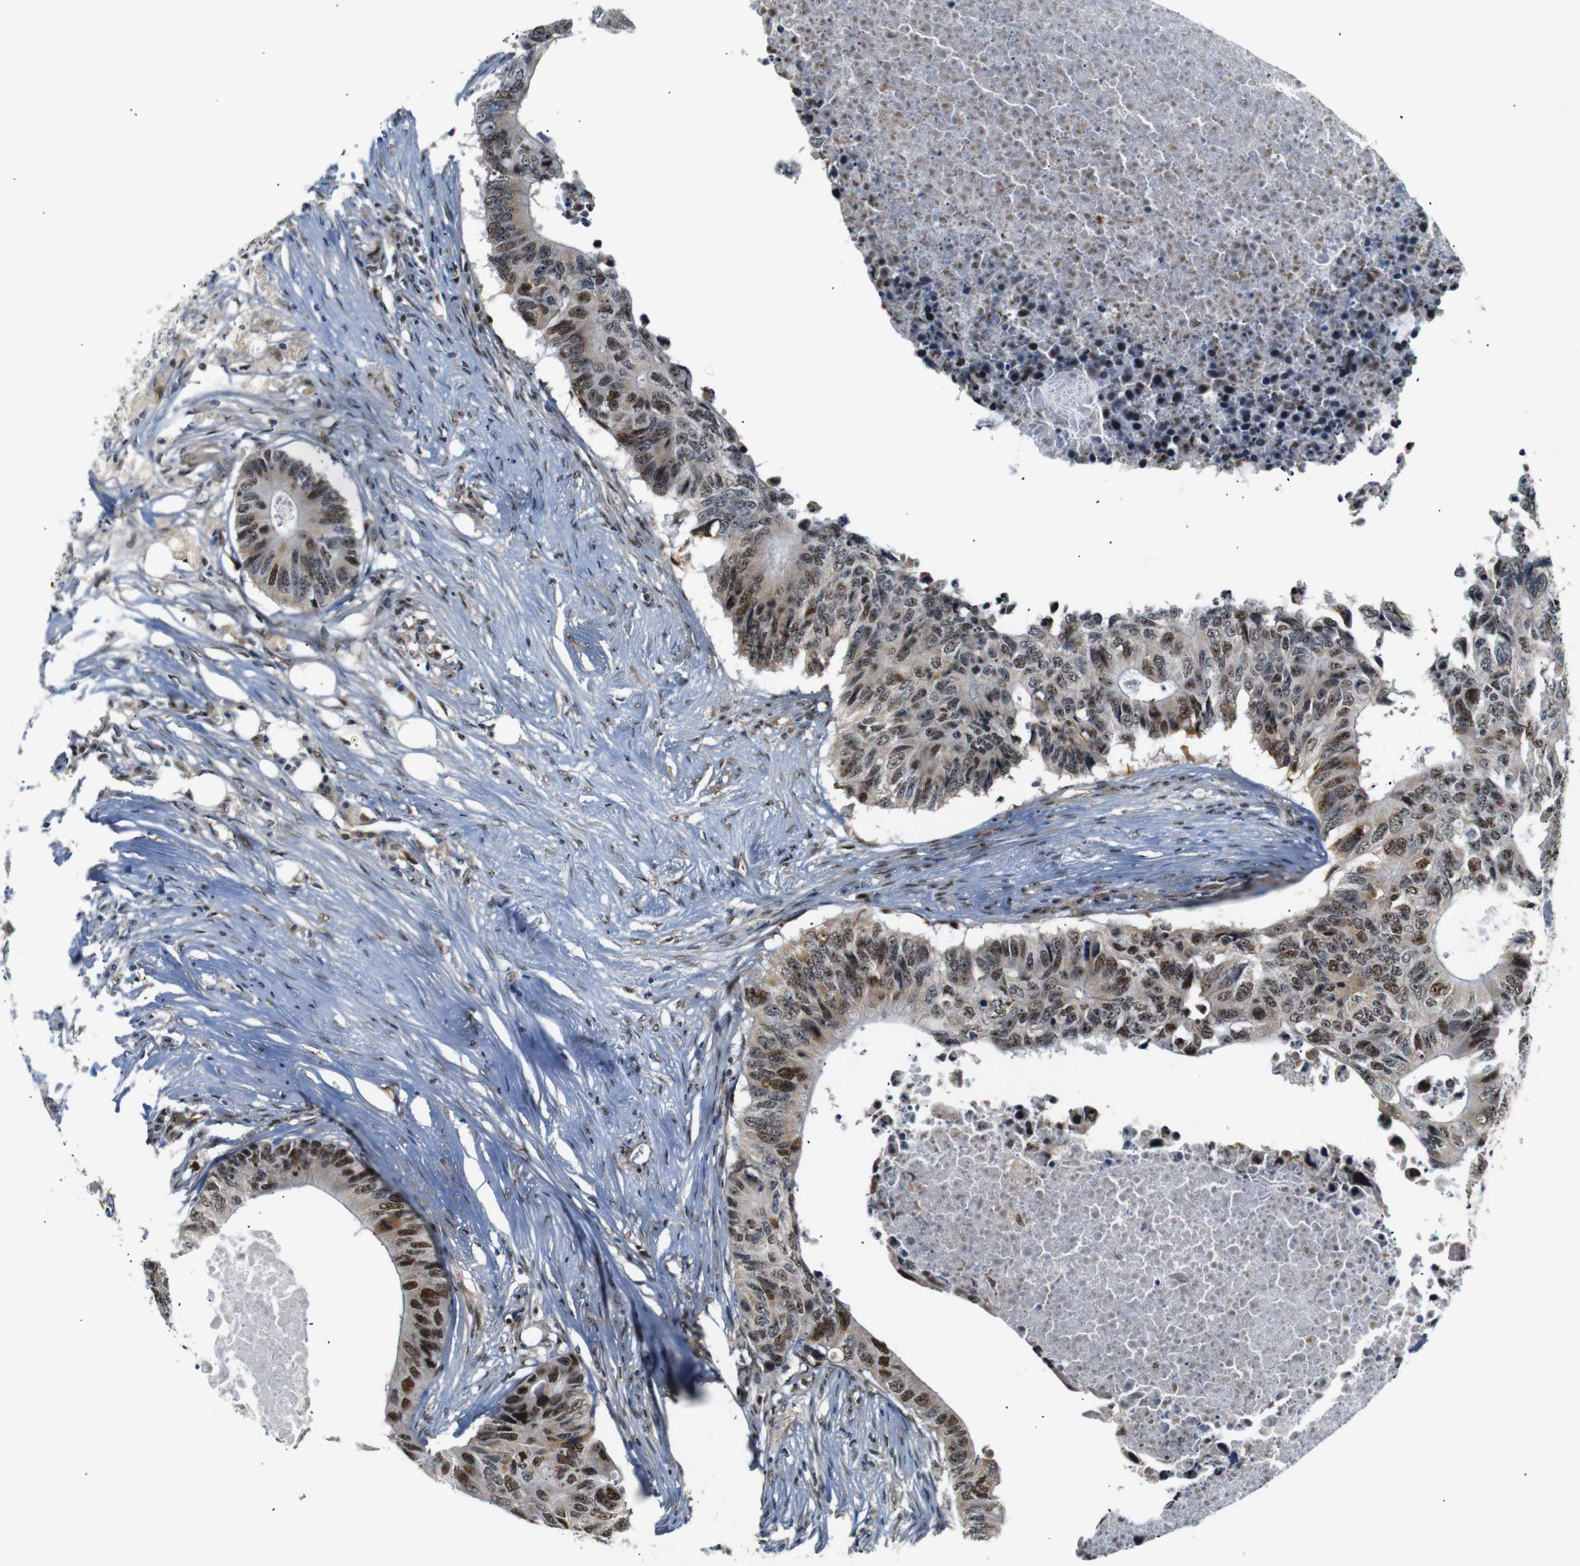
{"staining": {"intensity": "strong", "quantity": ">75%", "location": "cytoplasmic/membranous,nuclear"}, "tissue": "colorectal cancer", "cell_type": "Tumor cells", "image_type": "cancer", "snomed": [{"axis": "morphology", "description": "Adenocarcinoma, NOS"}, {"axis": "topography", "description": "Colon"}], "caption": "Colorectal adenocarcinoma was stained to show a protein in brown. There is high levels of strong cytoplasmic/membranous and nuclear staining in about >75% of tumor cells. Immunohistochemistry stains the protein of interest in brown and the nuclei are stained blue.", "gene": "PARN", "patient": {"sex": "male", "age": 71}}